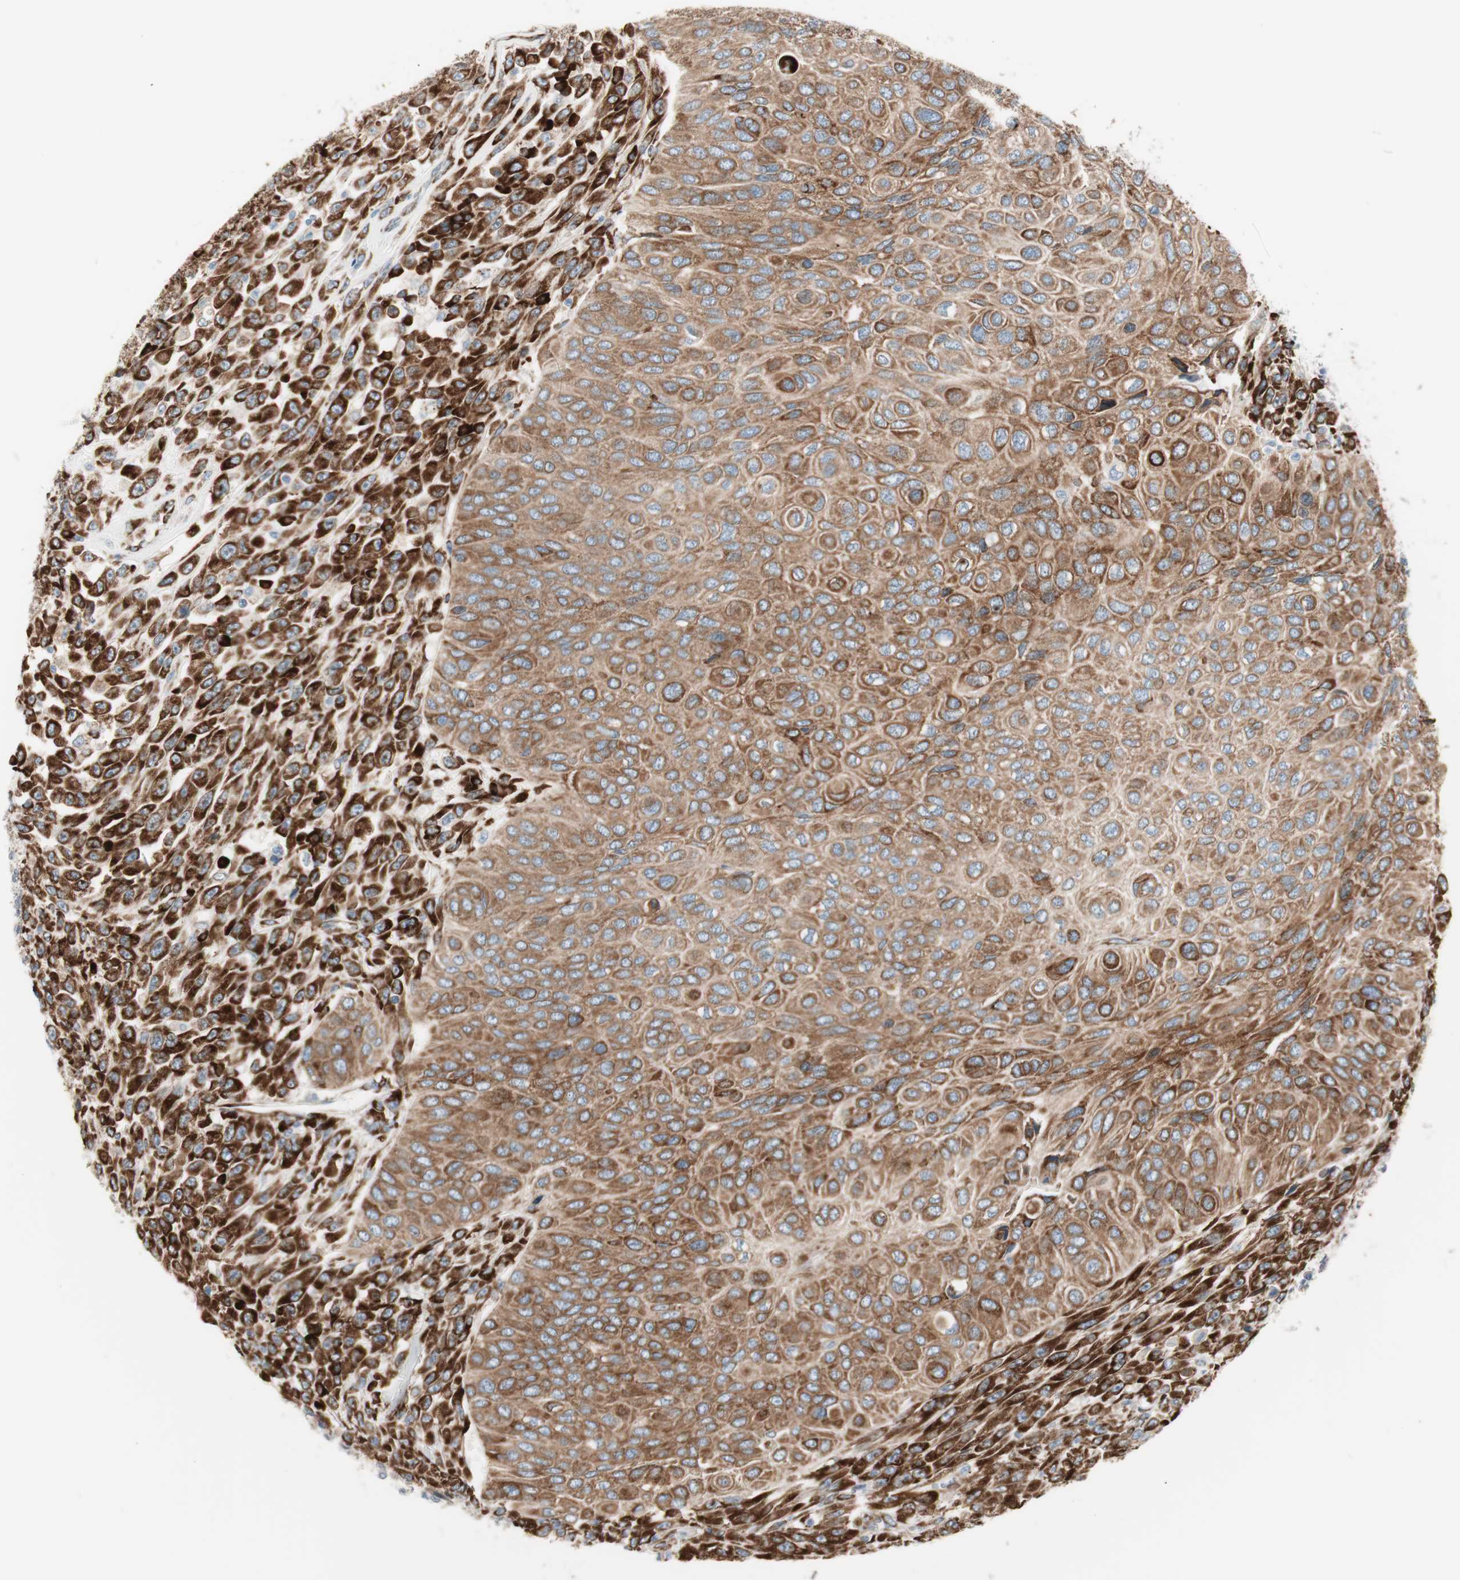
{"staining": {"intensity": "moderate", "quantity": ">75%", "location": "cytoplasmic/membranous"}, "tissue": "urothelial cancer", "cell_type": "Tumor cells", "image_type": "cancer", "snomed": [{"axis": "morphology", "description": "Urothelial carcinoma, High grade"}, {"axis": "topography", "description": "Urinary bladder"}], "caption": "High-power microscopy captured an immunohistochemistry histopathology image of urothelial carcinoma (high-grade), revealing moderate cytoplasmic/membranous expression in about >75% of tumor cells. Nuclei are stained in blue.", "gene": "P4HTM", "patient": {"sex": "male", "age": 66}}